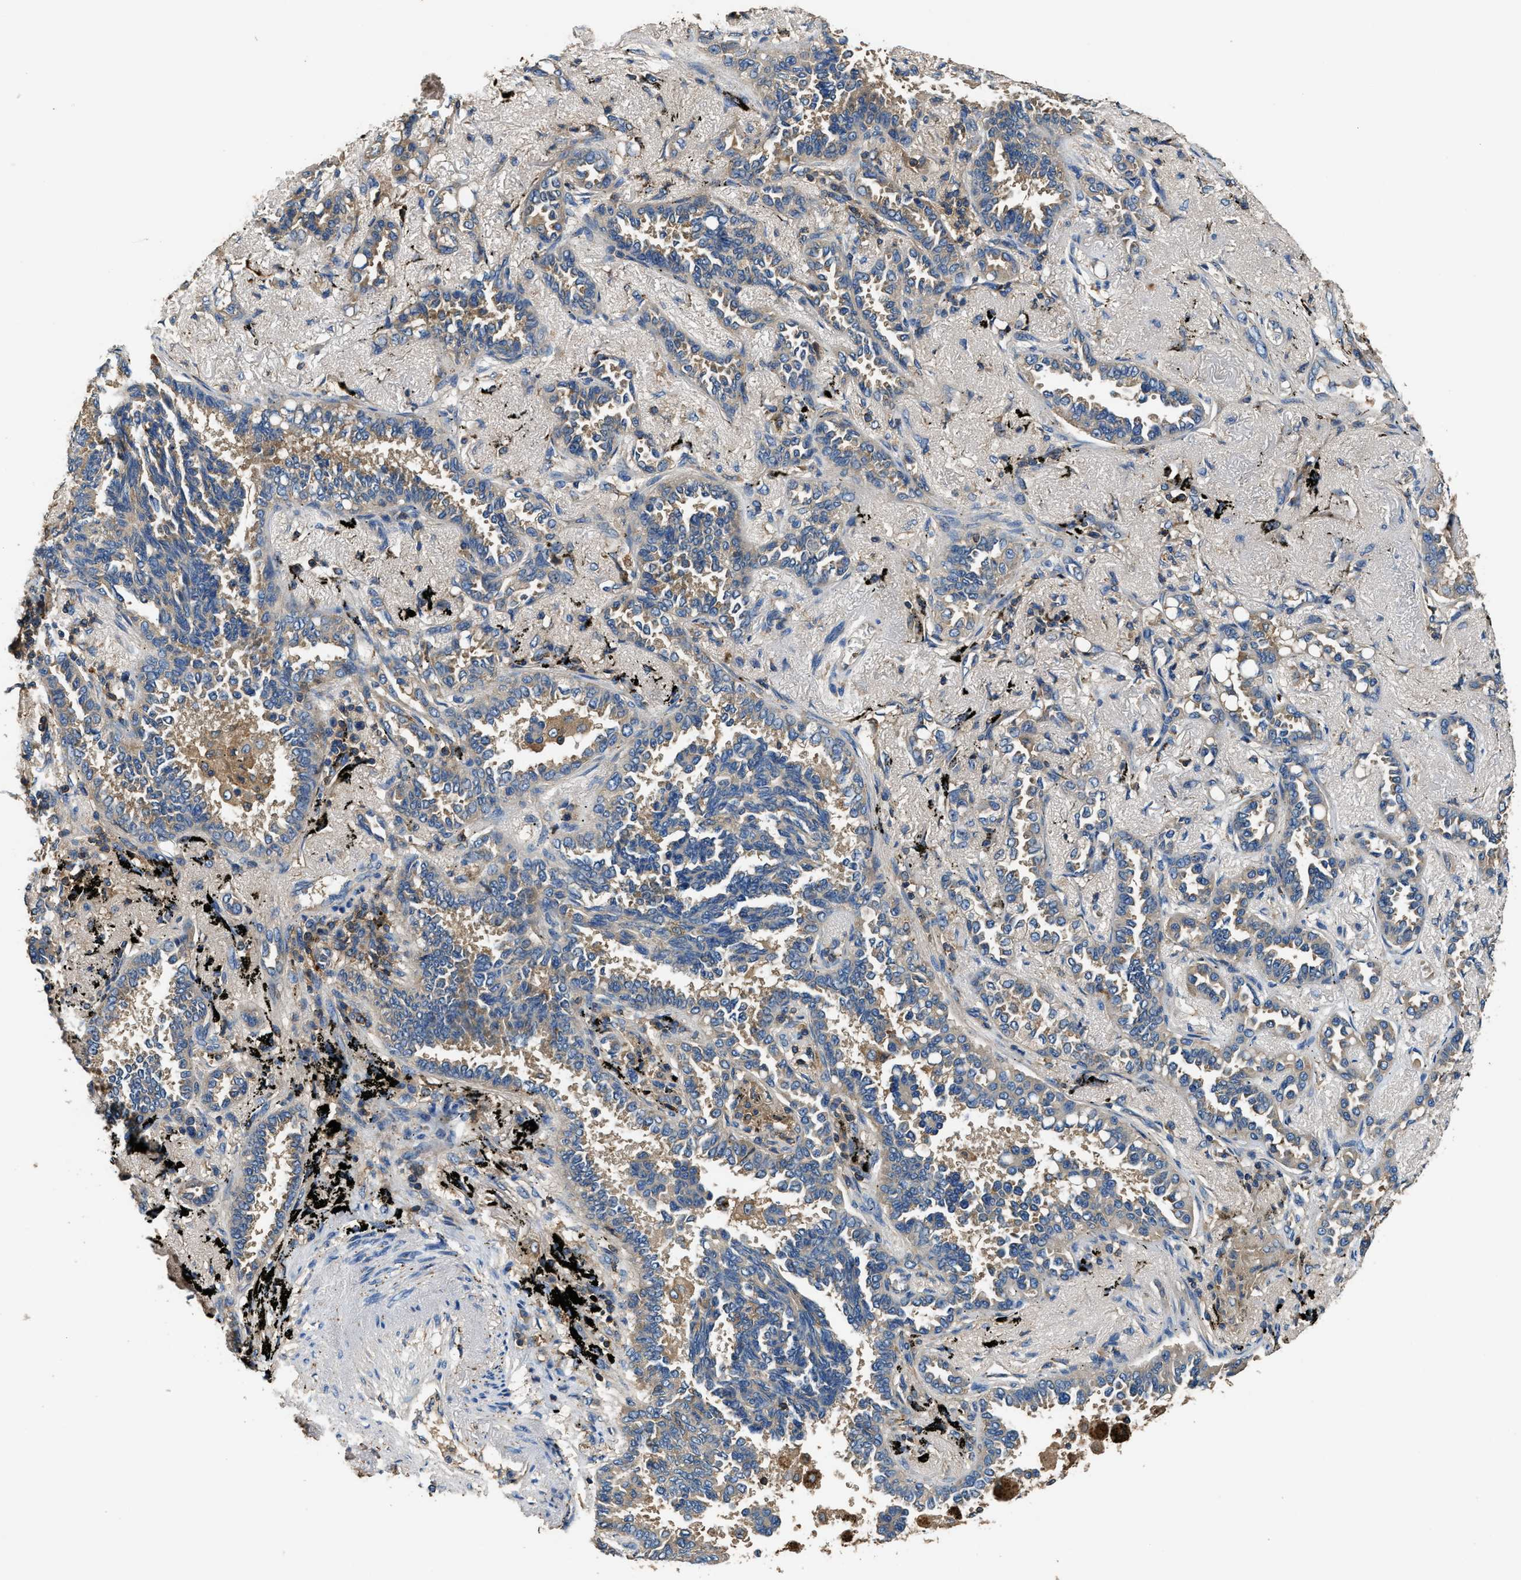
{"staining": {"intensity": "weak", "quantity": "<25%", "location": "cytoplasmic/membranous"}, "tissue": "lung cancer", "cell_type": "Tumor cells", "image_type": "cancer", "snomed": [{"axis": "morphology", "description": "Adenocarcinoma, NOS"}, {"axis": "topography", "description": "Lung"}], "caption": "Protein analysis of adenocarcinoma (lung) demonstrates no significant positivity in tumor cells.", "gene": "BLOC1S1", "patient": {"sex": "male", "age": 59}}